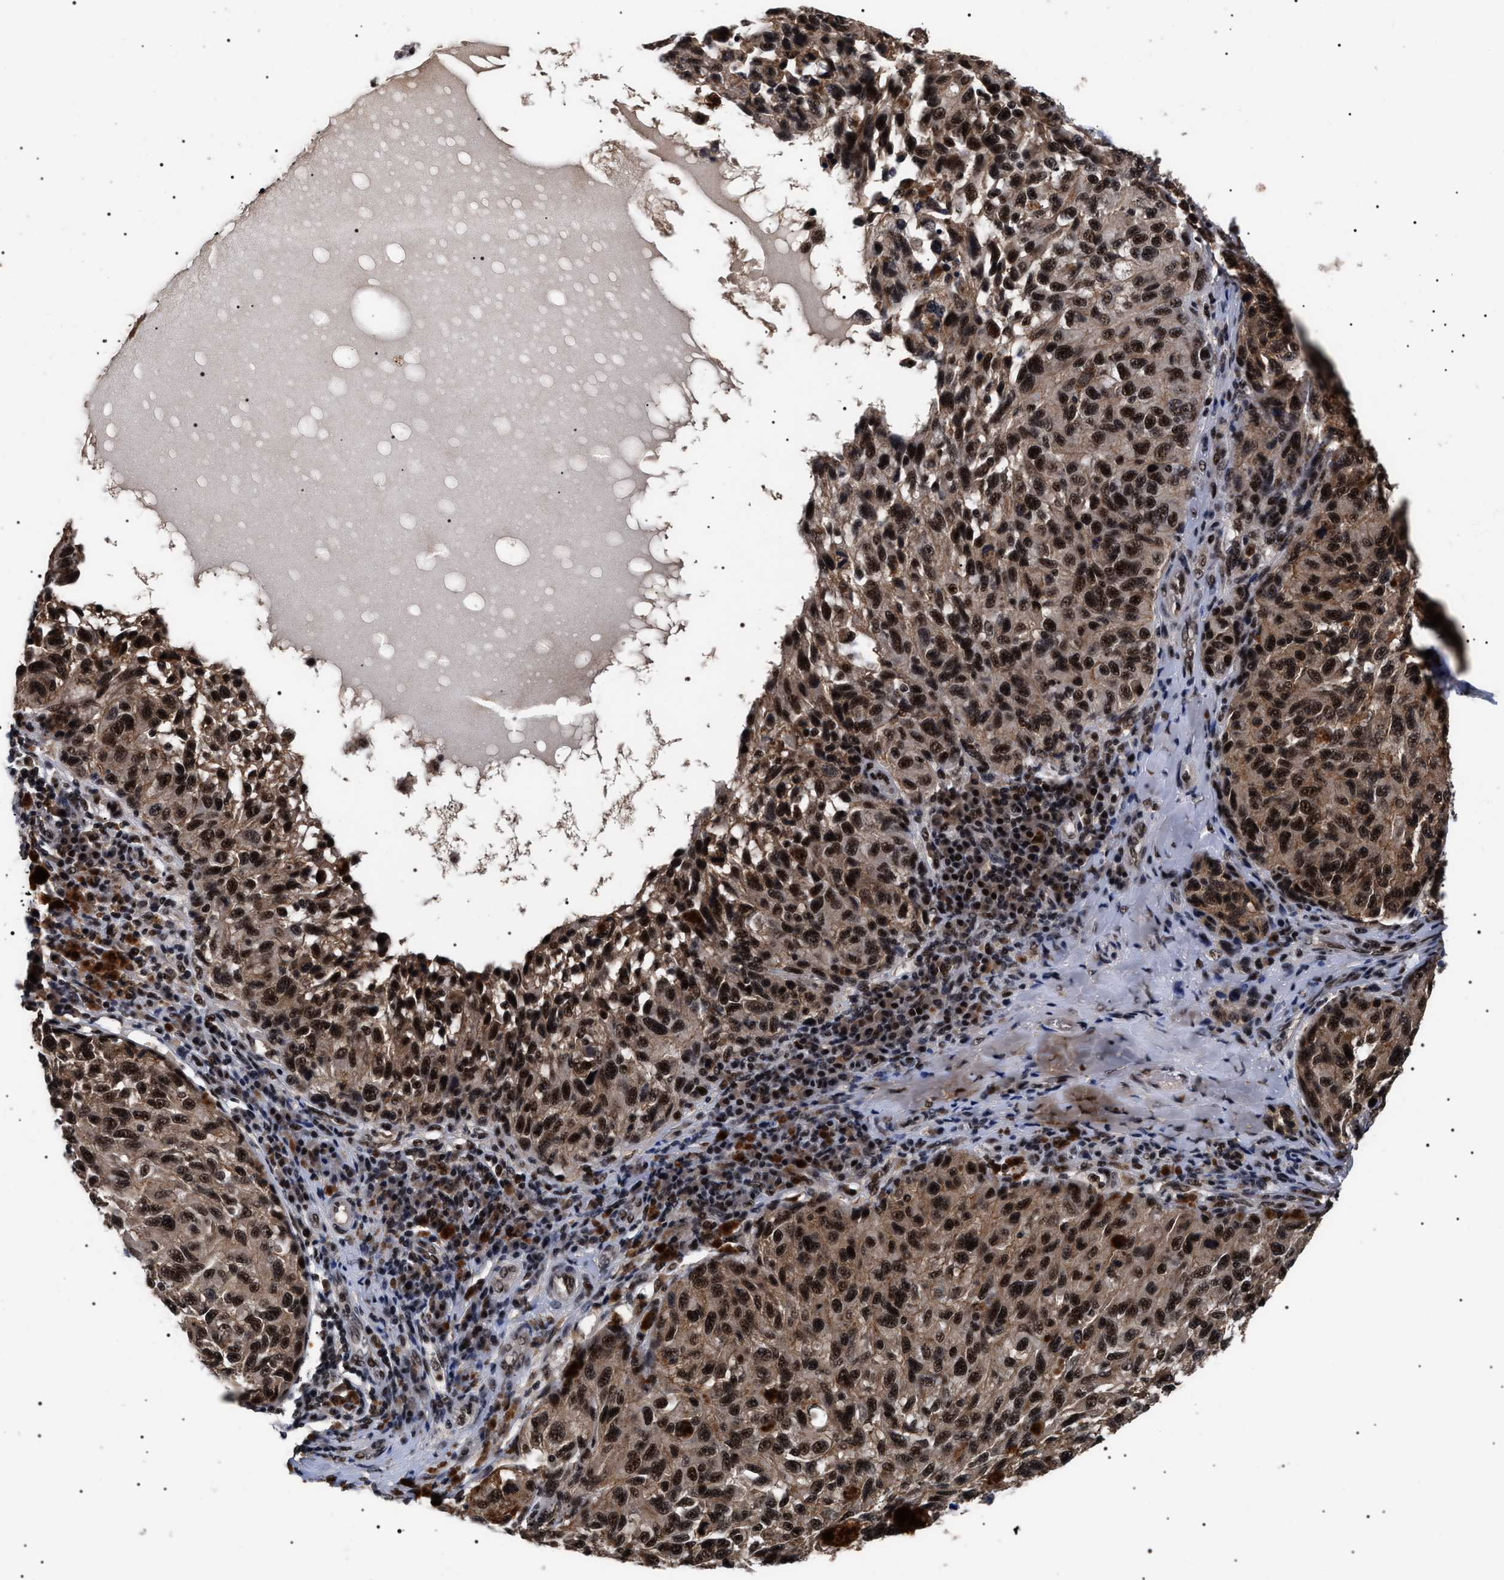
{"staining": {"intensity": "strong", "quantity": ">75%", "location": "nuclear"}, "tissue": "melanoma", "cell_type": "Tumor cells", "image_type": "cancer", "snomed": [{"axis": "morphology", "description": "Malignant melanoma, NOS"}, {"axis": "topography", "description": "Skin"}], "caption": "There is high levels of strong nuclear staining in tumor cells of melanoma, as demonstrated by immunohistochemical staining (brown color).", "gene": "CAAP1", "patient": {"sex": "female", "age": 73}}